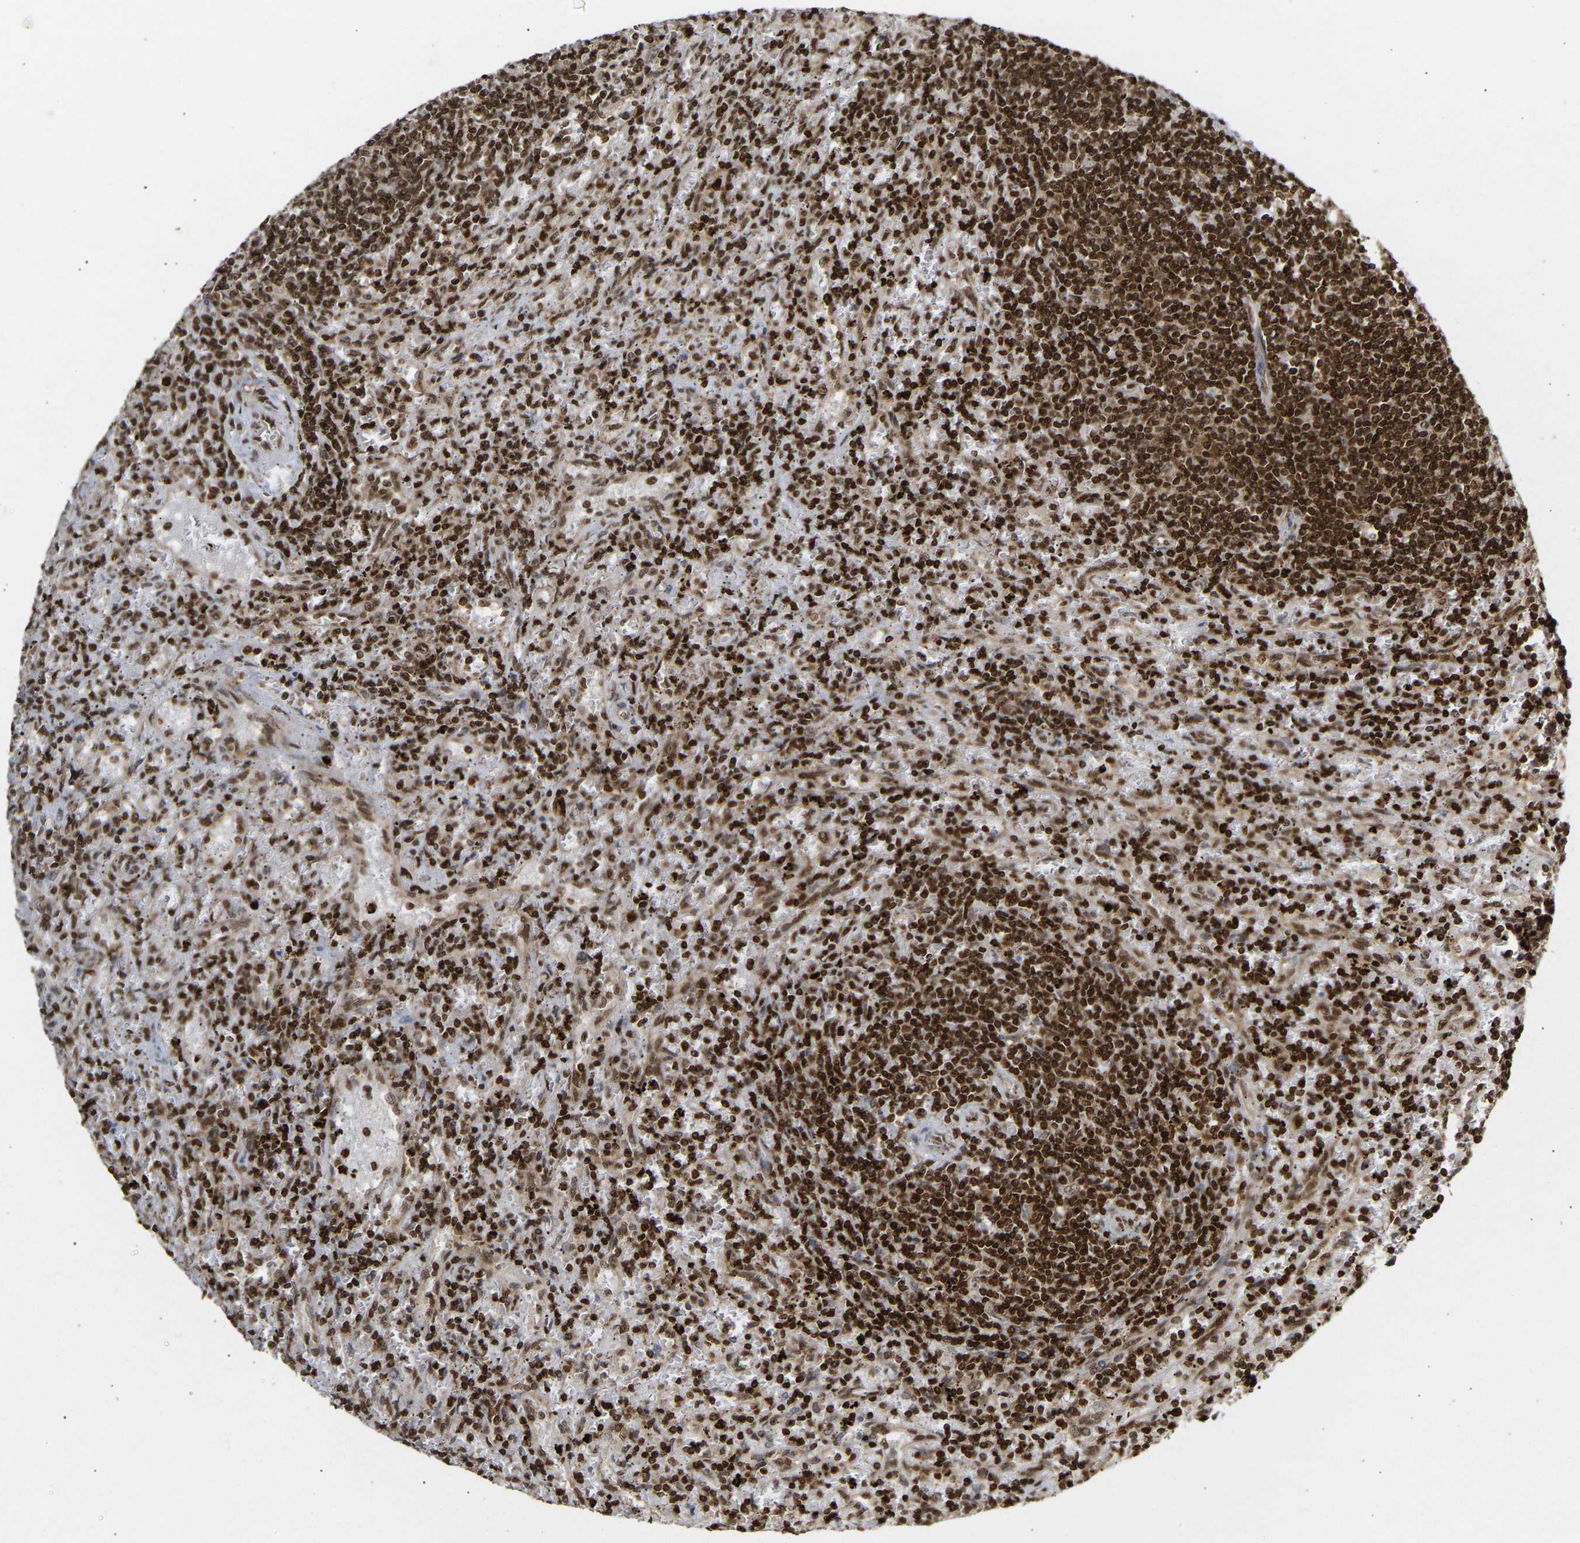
{"staining": {"intensity": "strong", "quantity": ">75%", "location": "nuclear"}, "tissue": "lymphoma", "cell_type": "Tumor cells", "image_type": "cancer", "snomed": [{"axis": "morphology", "description": "Malignant lymphoma, non-Hodgkin's type, Low grade"}, {"axis": "topography", "description": "Spleen"}], "caption": "This is an image of IHC staining of lymphoma, which shows strong expression in the nuclear of tumor cells.", "gene": "ALYREF", "patient": {"sex": "male", "age": 76}}